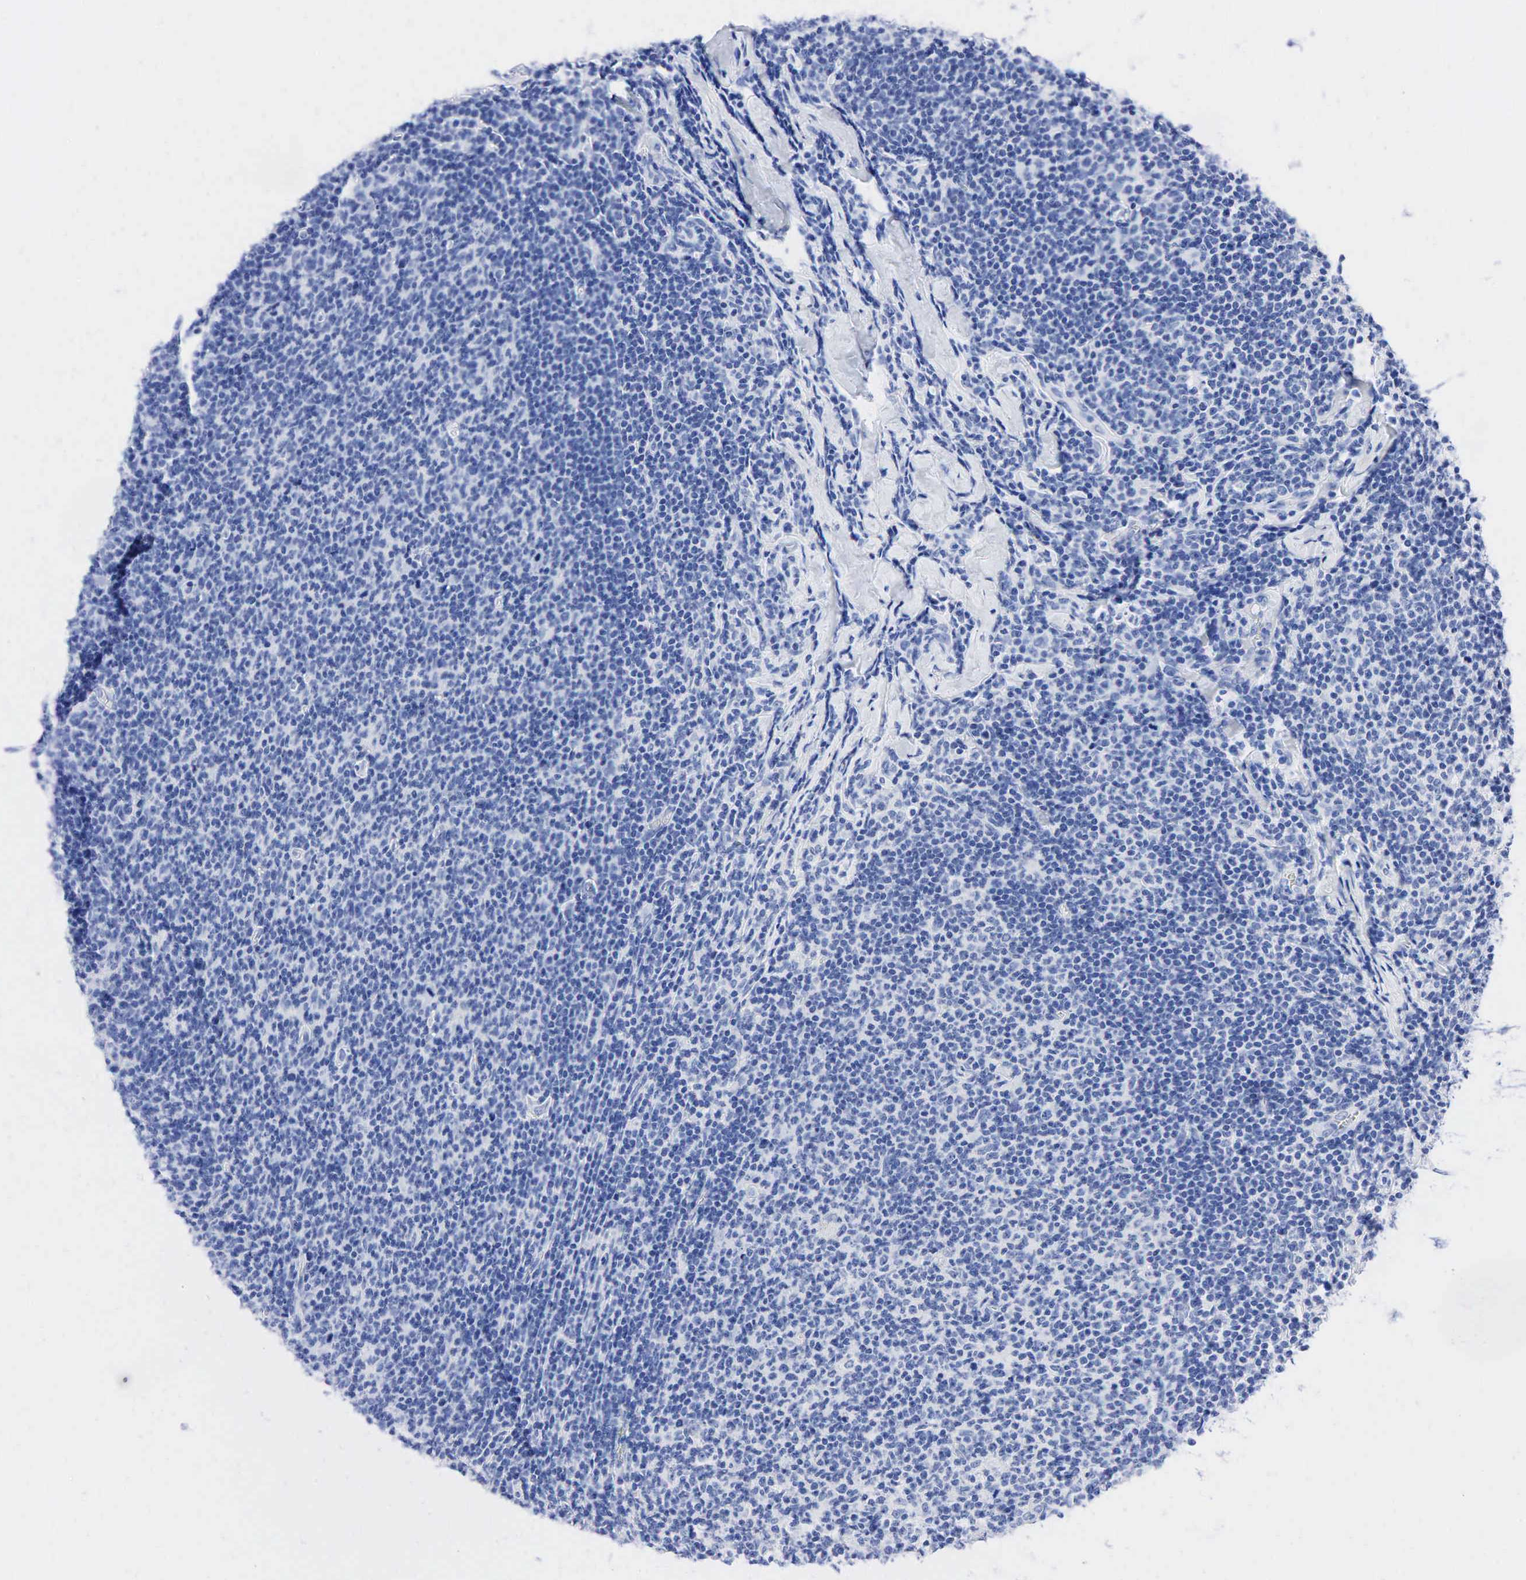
{"staining": {"intensity": "negative", "quantity": "none", "location": "none"}, "tissue": "lymphoma", "cell_type": "Tumor cells", "image_type": "cancer", "snomed": [{"axis": "morphology", "description": "Malignant lymphoma, non-Hodgkin's type, Low grade"}, {"axis": "topography", "description": "Lymph node"}], "caption": "Lymphoma stained for a protein using immunohistochemistry reveals no staining tumor cells.", "gene": "NKX2-1", "patient": {"sex": "male", "age": 74}}